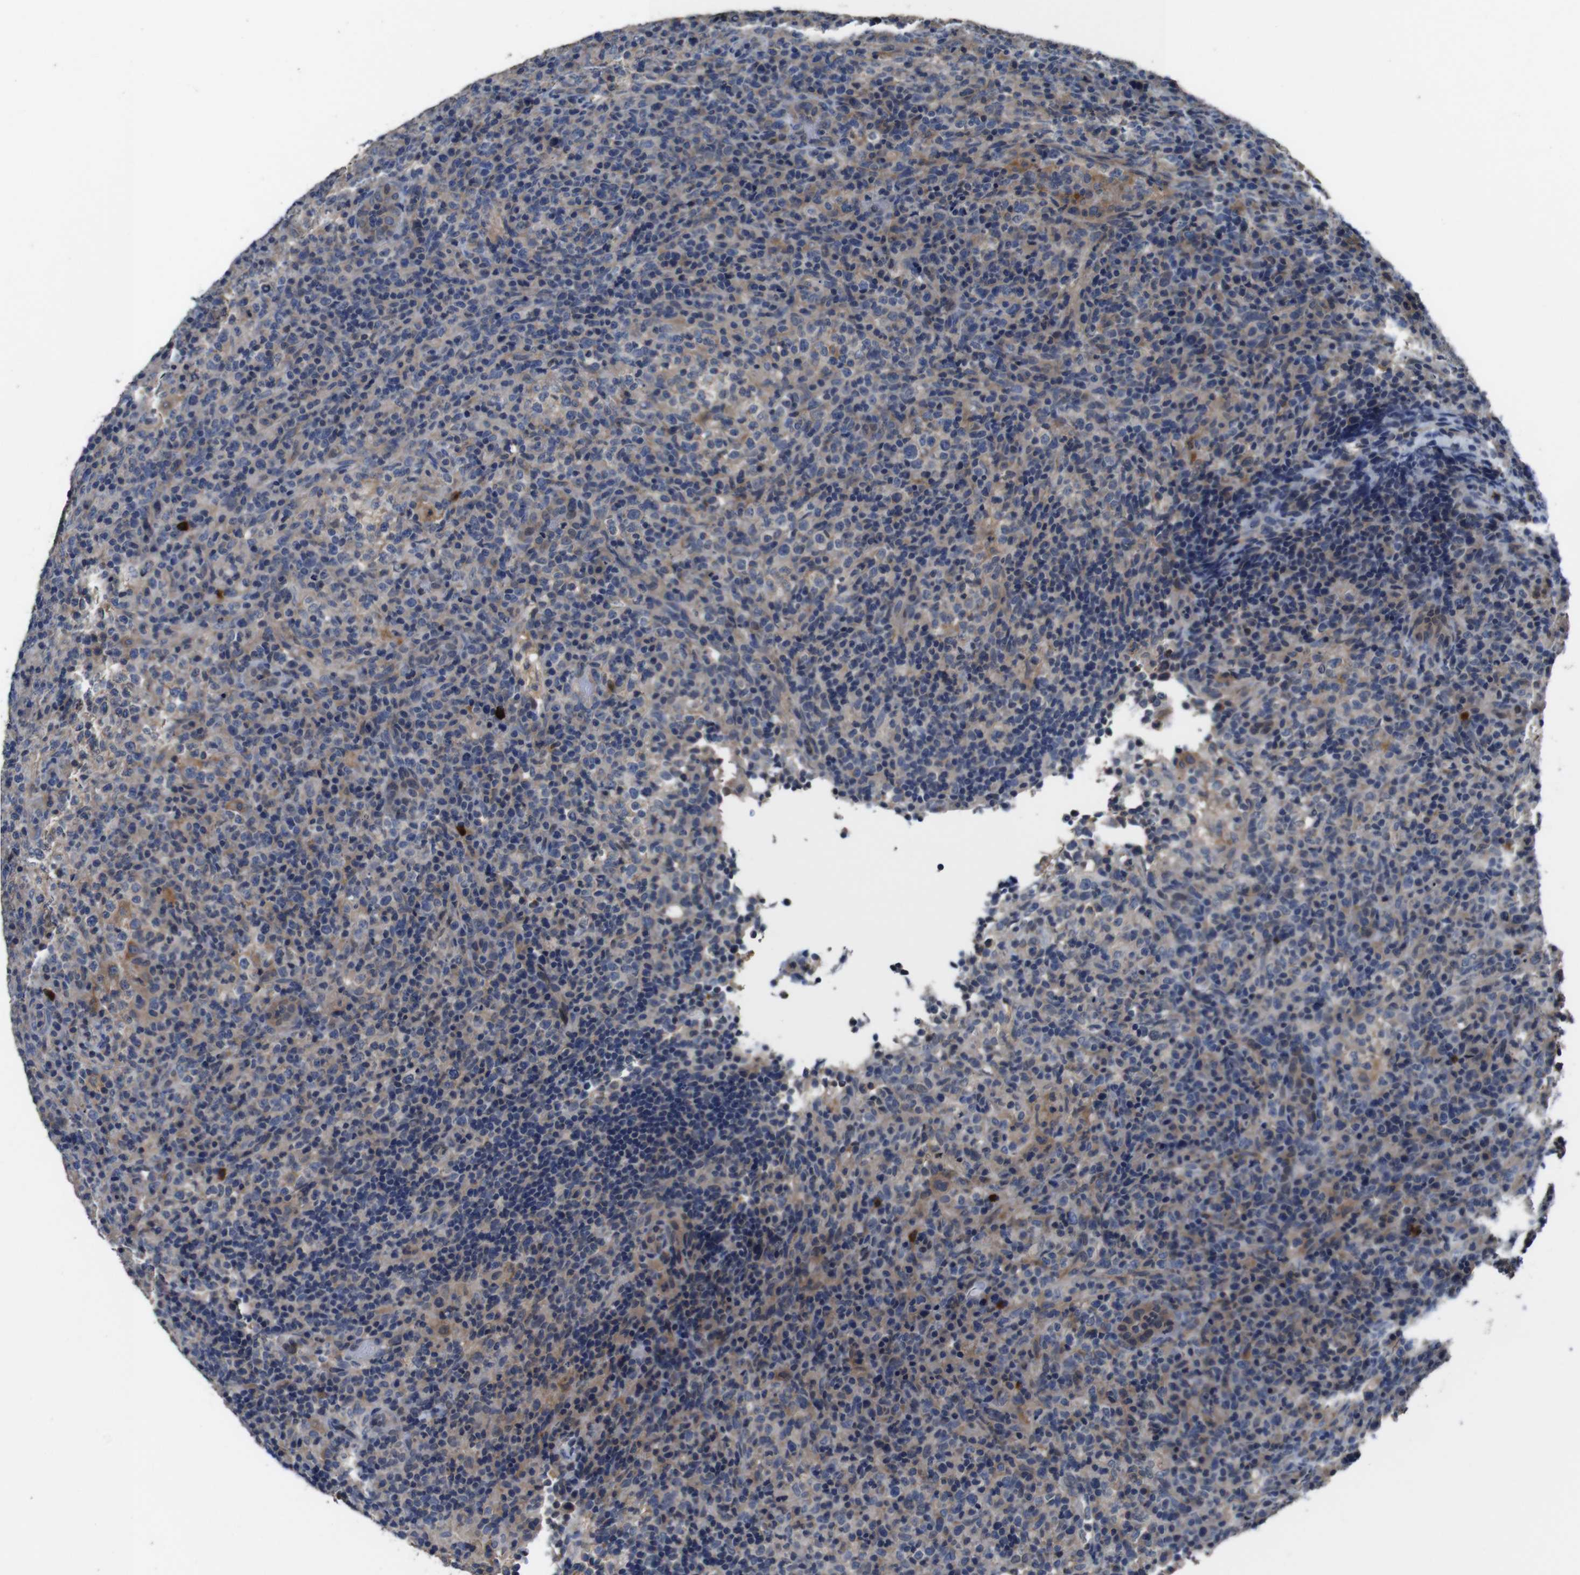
{"staining": {"intensity": "weak", "quantity": "<25%", "location": "cytoplasmic/membranous"}, "tissue": "lymphoma", "cell_type": "Tumor cells", "image_type": "cancer", "snomed": [{"axis": "morphology", "description": "Malignant lymphoma, non-Hodgkin's type, High grade"}, {"axis": "topography", "description": "Lymph node"}], "caption": "Immunohistochemistry of lymphoma reveals no expression in tumor cells.", "gene": "GLIPR1", "patient": {"sex": "female", "age": 76}}